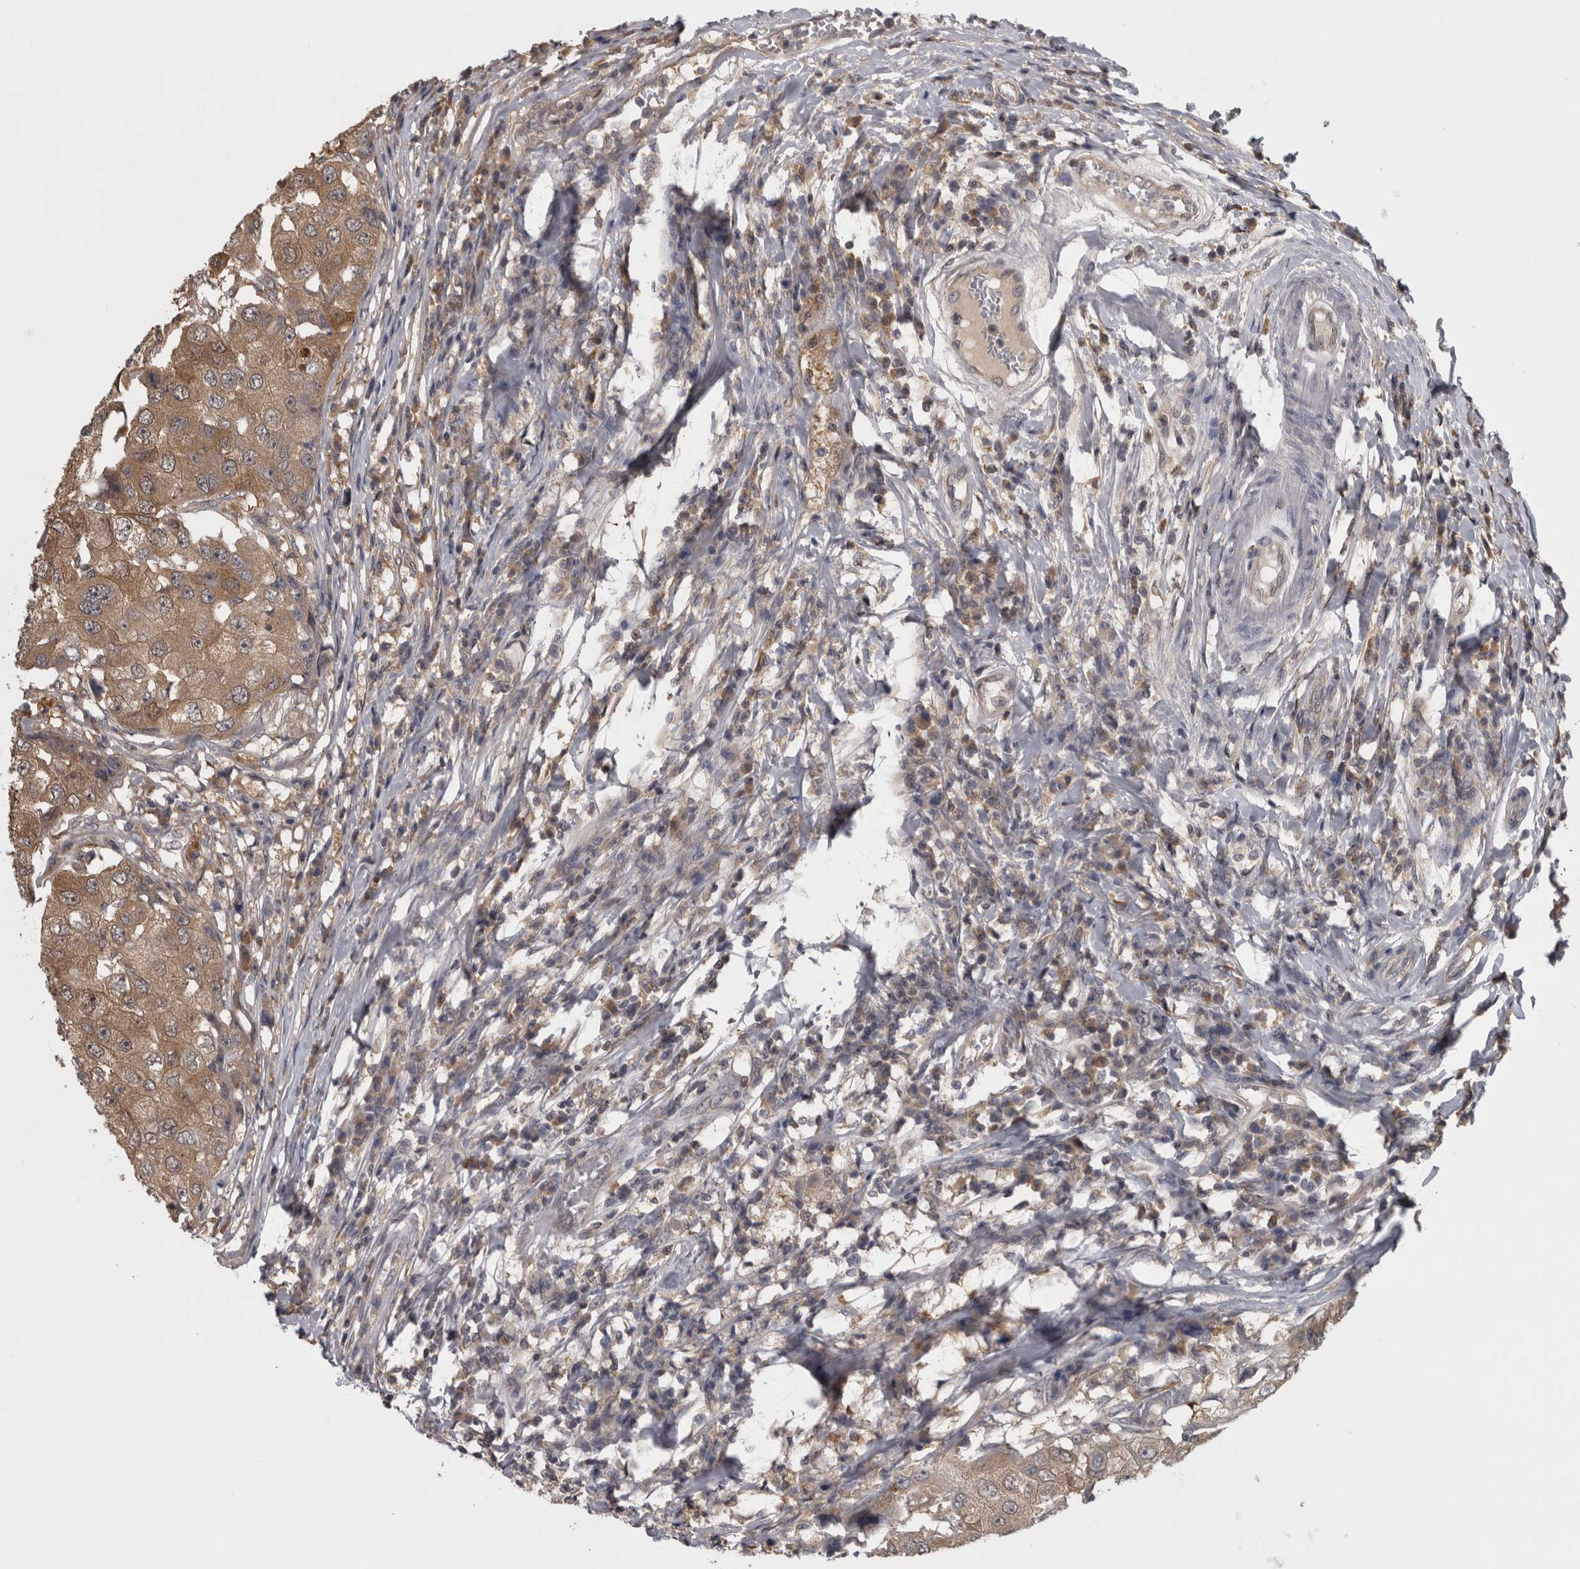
{"staining": {"intensity": "moderate", "quantity": ">75%", "location": "cytoplasmic/membranous"}, "tissue": "breast cancer", "cell_type": "Tumor cells", "image_type": "cancer", "snomed": [{"axis": "morphology", "description": "Duct carcinoma"}, {"axis": "topography", "description": "Breast"}], "caption": "DAB (3,3'-diaminobenzidine) immunohistochemical staining of human breast cancer (intraductal carcinoma) displays moderate cytoplasmic/membranous protein expression in about >75% of tumor cells.", "gene": "APRT", "patient": {"sex": "female", "age": 27}}